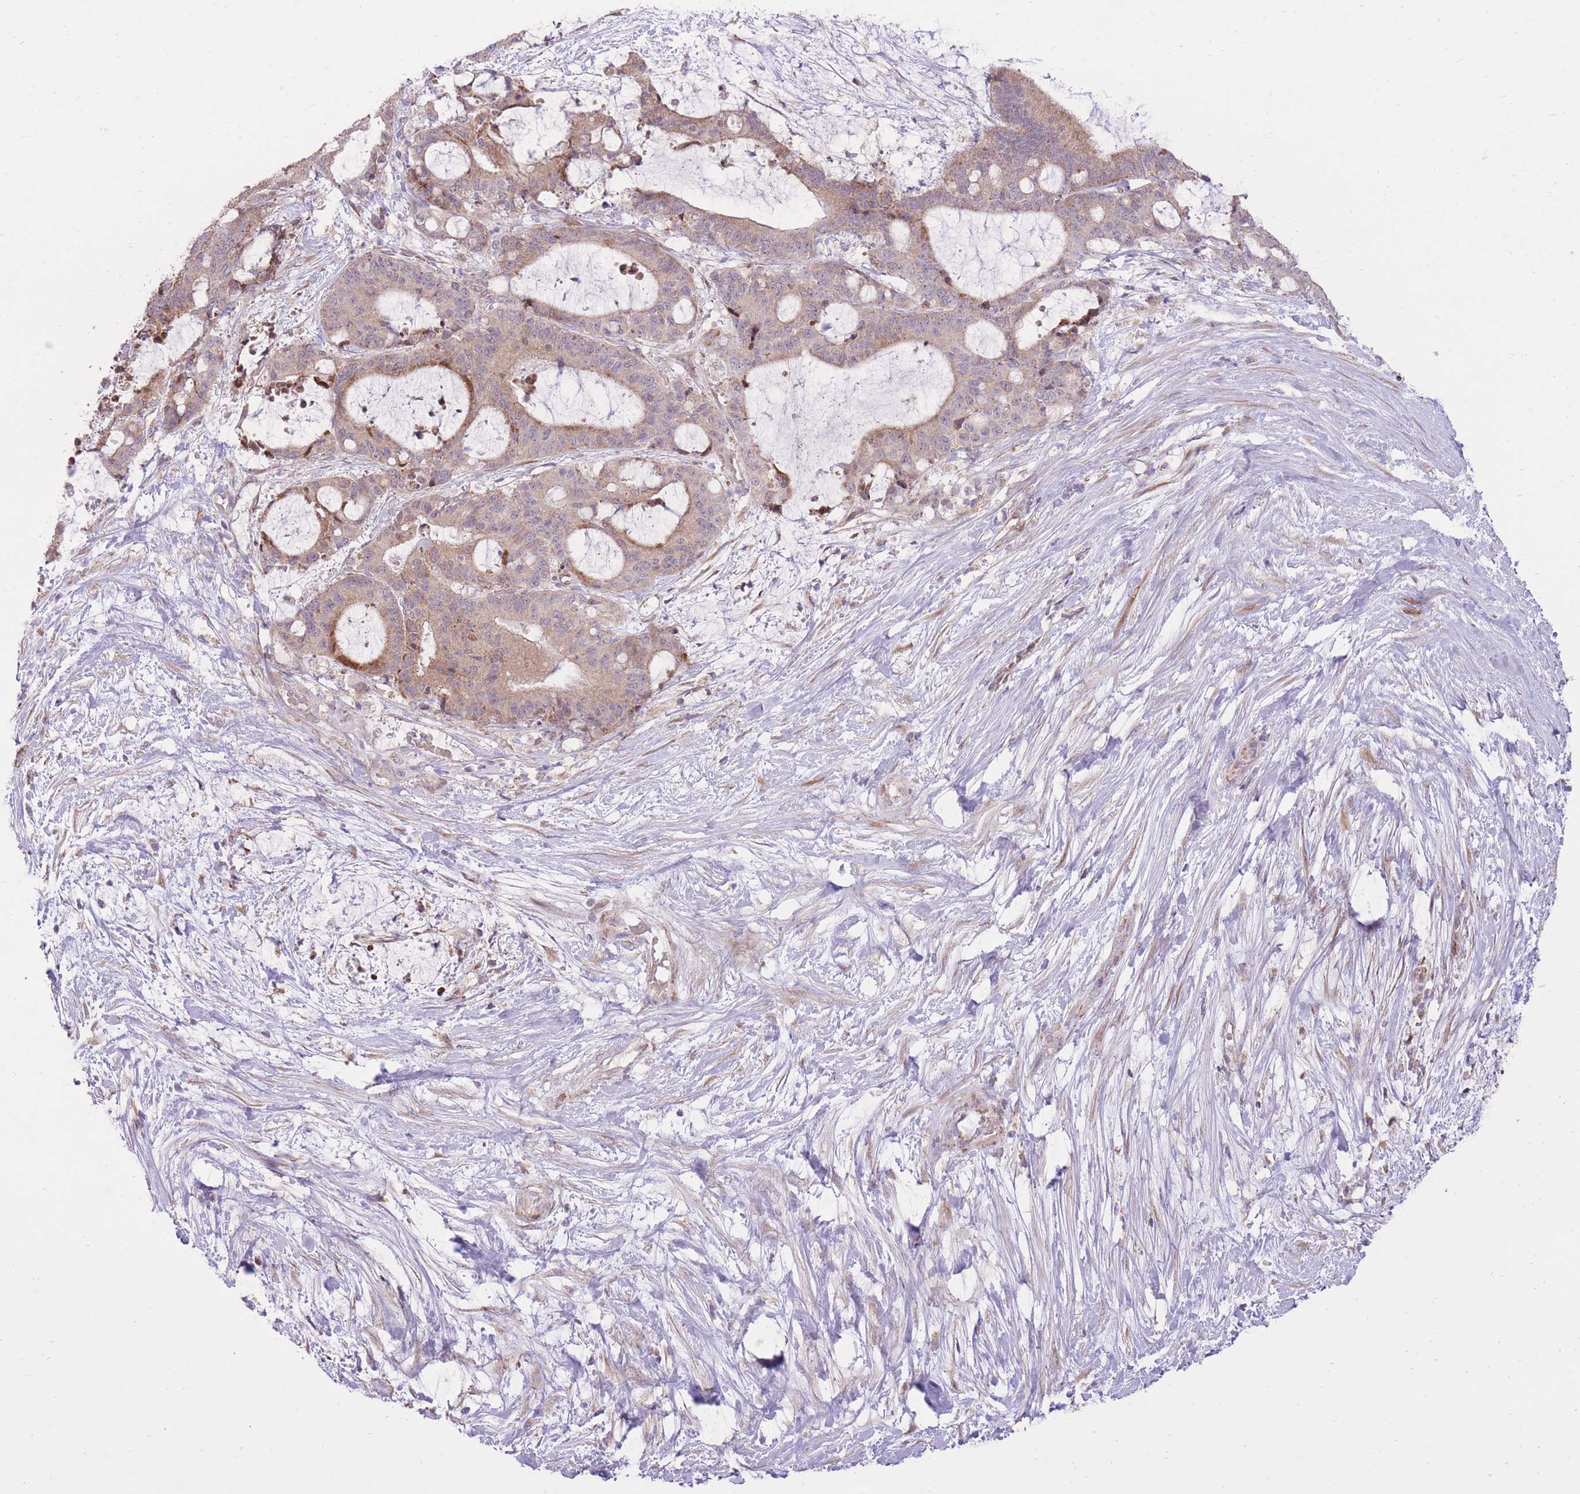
{"staining": {"intensity": "weak", "quantity": ">75%", "location": "cytoplasmic/membranous"}, "tissue": "liver cancer", "cell_type": "Tumor cells", "image_type": "cancer", "snomed": [{"axis": "morphology", "description": "Normal tissue, NOS"}, {"axis": "morphology", "description": "Cholangiocarcinoma"}, {"axis": "topography", "description": "Liver"}, {"axis": "topography", "description": "Peripheral nerve tissue"}], "caption": "Weak cytoplasmic/membranous positivity for a protein is appreciated in approximately >75% of tumor cells of liver cholangiocarcinoma using immunohistochemistry.", "gene": "SLC4A4", "patient": {"sex": "female", "age": 73}}